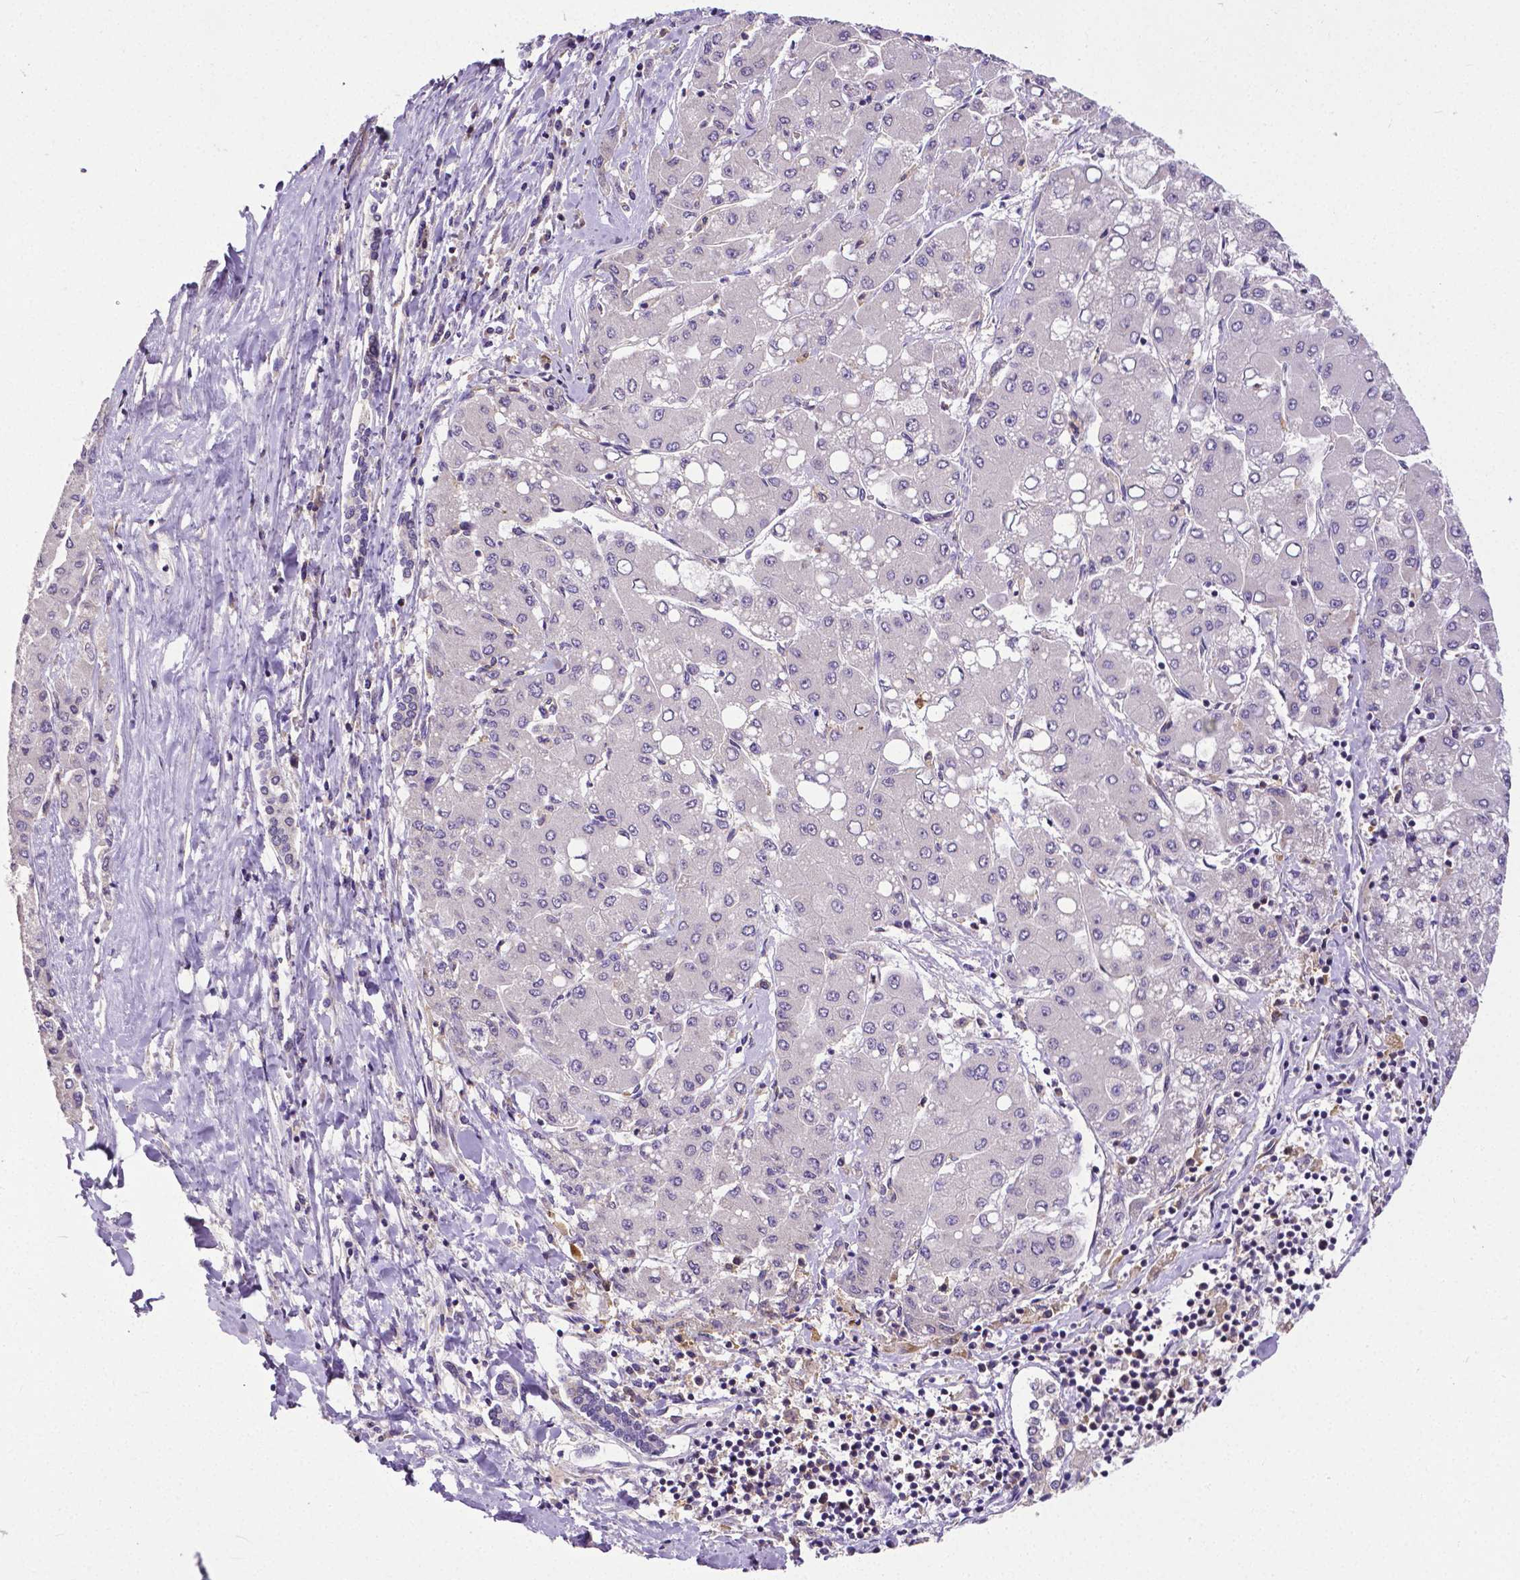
{"staining": {"intensity": "negative", "quantity": "none", "location": "none"}, "tissue": "liver cancer", "cell_type": "Tumor cells", "image_type": "cancer", "snomed": [{"axis": "morphology", "description": "Carcinoma, Hepatocellular, NOS"}, {"axis": "topography", "description": "Liver"}], "caption": "IHC photomicrograph of liver hepatocellular carcinoma stained for a protein (brown), which reveals no expression in tumor cells.", "gene": "DICER1", "patient": {"sex": "male", "age": 40}}